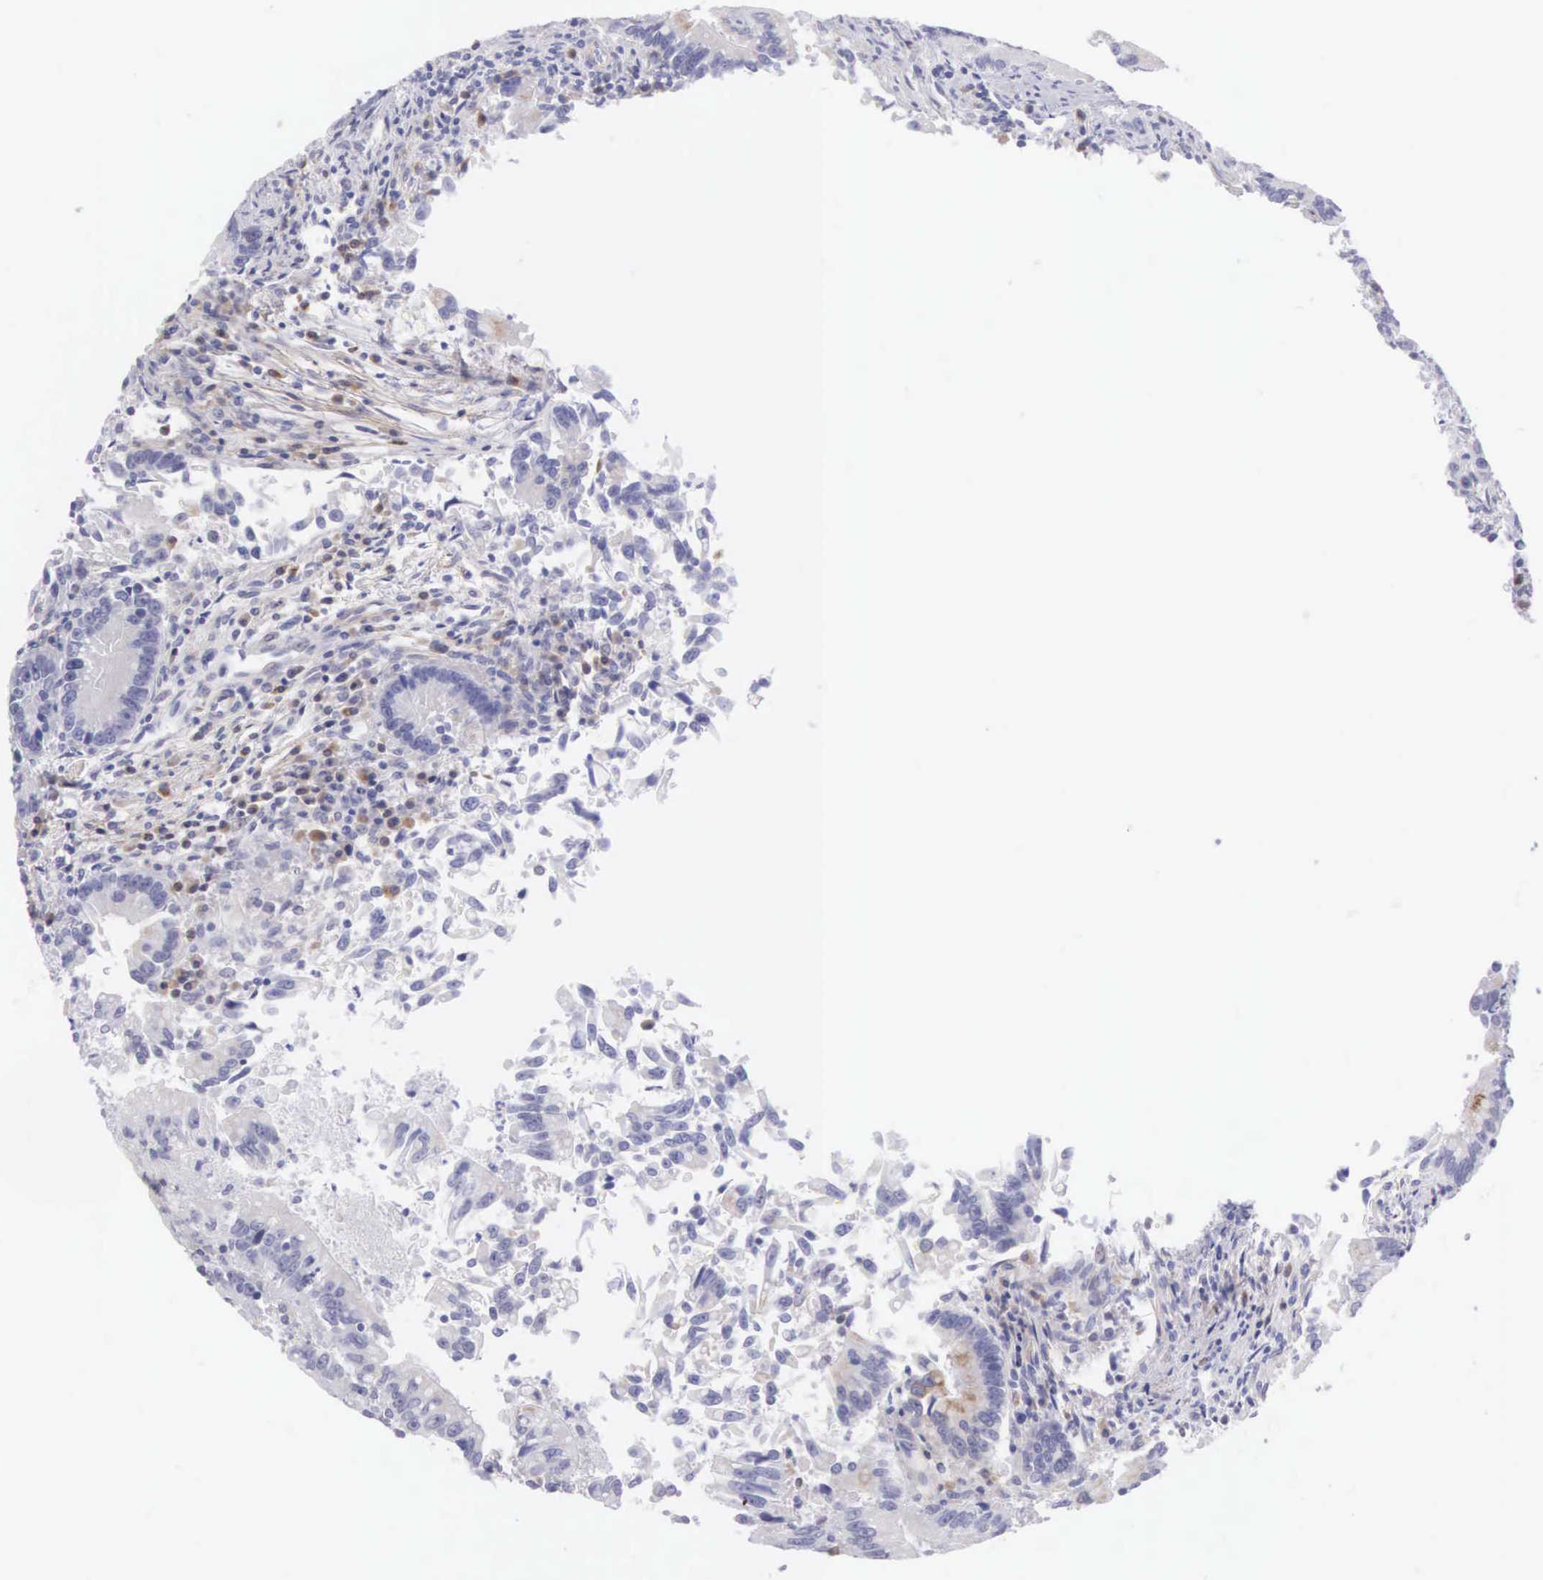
{"staining": {"intensity": "negative", "quantity": "none", "location": "none"}, "tissue": "colorectal cancer", "cell_type": "Tumor cells", "image_type": "cancer", "snomed": [{"axis": "morphology", "description": "Adenocarcinoma, NOS"}, {"axis": "topography", "description": "Rectum"}], "caption": "High magnification brightfield microscopy of colorectal cancer (adenocarcinoma) stained with DAB (3,3'-diaminobenzidine) (brown) and counterstained with hematoxylin (blue): tumor cells show no significant staining.", "gene": "ARFGAP3", "patient": {"sex": "female", "age": 81}}